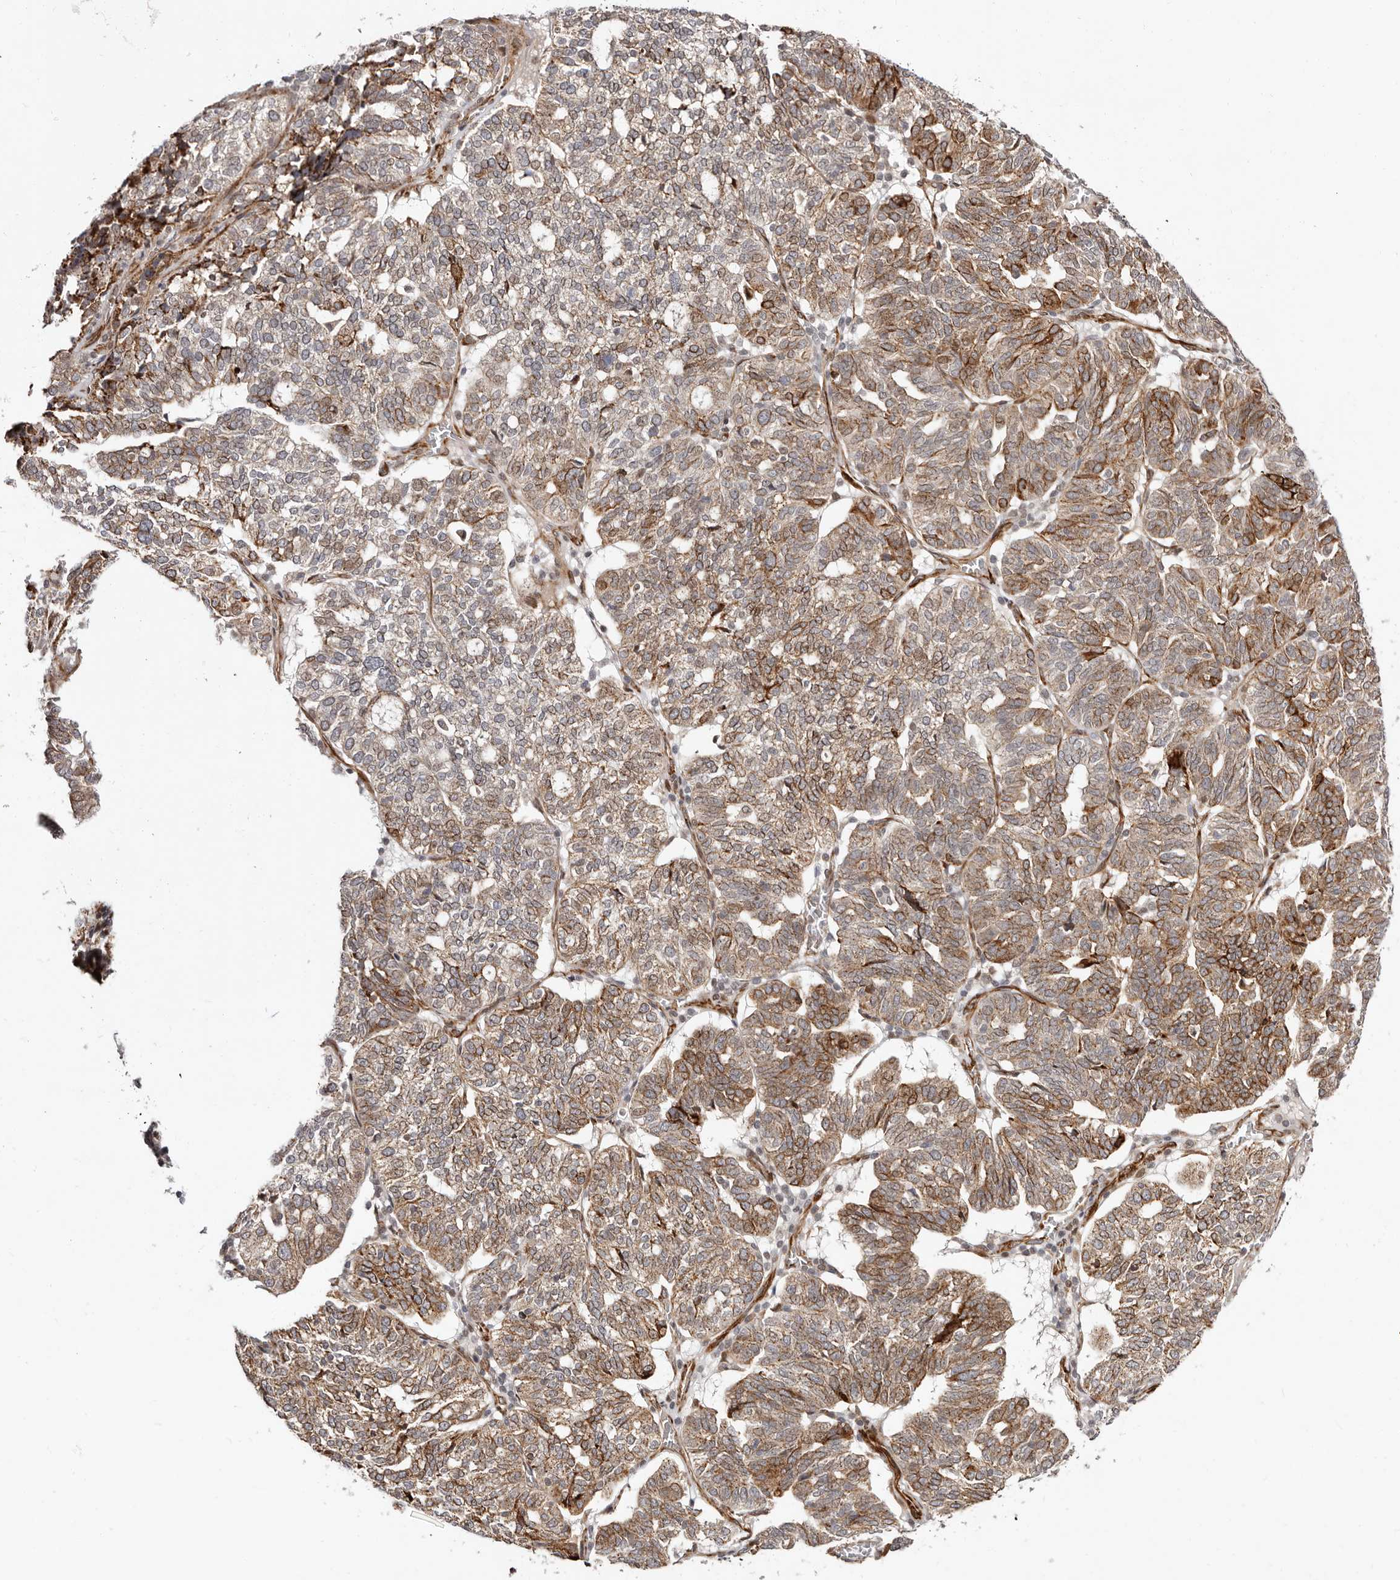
{"staining": {"intensity": "moderate", "quantity": ">75%", "location": "cytoplasmic/membranous,nuclear"}, "tissue": "ovarian cancer", "cell_type": "Tumor cells", "image_type": "cancer", "snomed": [{"axis": "morphology", "description": "Cystadenocarcinoma, serous, NOS"}, {"axis": "topography", "description": "Ovary"}], "caption": "DAB immunohistochemical staining of human ovarian cancer (serous cystadenocarcinoma) exhibits moderate cytoplasmic/membranous and nuclear protein positivity in approximately >75% of tumor cells.", "gene": "BCL2L15", "patient": {"sex": "female", "age": 59}}